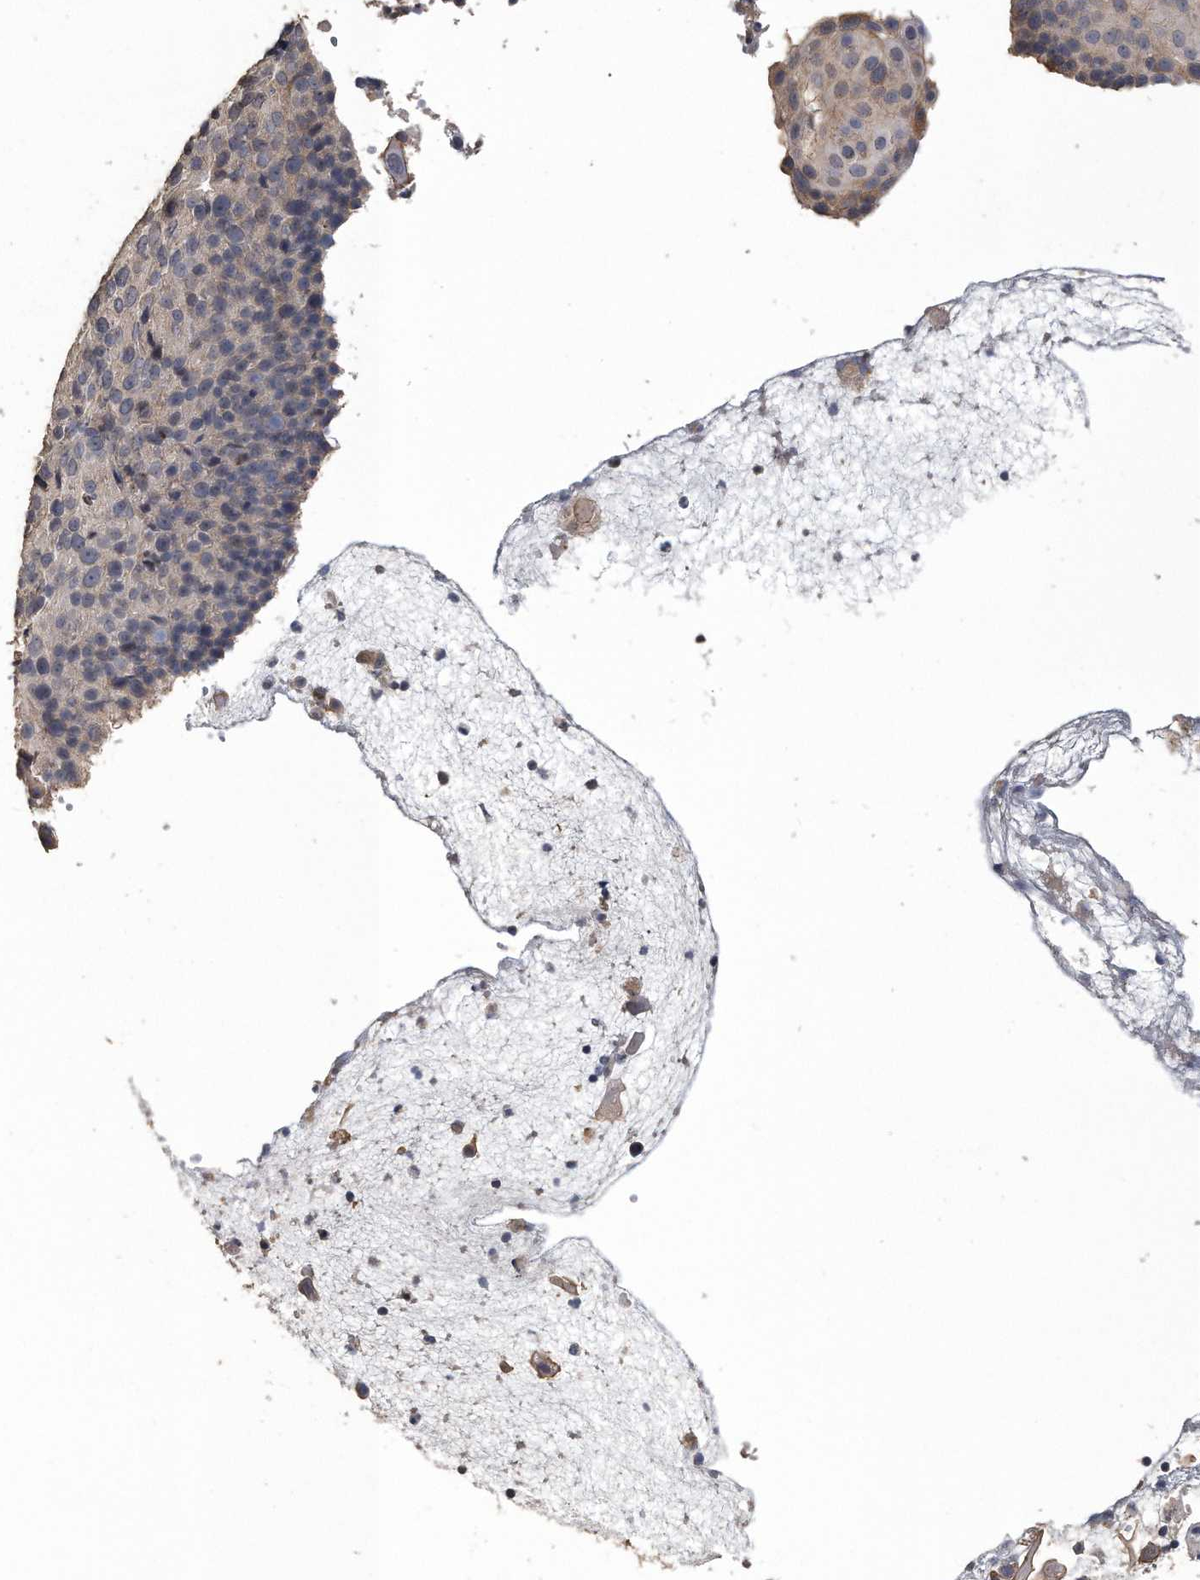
{"staining": {"intensity": "weak", "quantity": "<25%", "location": "cytoplasmic/membranous"}, "tissue": "cervical cancer", "cell_type": "Tumor cells", "image_type": "cancer", "snomed": [{"axis": "morphology", "description": "Squamous cell carcinoma, NOS"}, {"axis": "topography", "description": "Cervix"}], "caption": "Tumor cells are negative for brown protein staining in cervical squamous cell carcinoma.", "gene": "PCLO", "patient": {"sex": "female", "age": 74}}